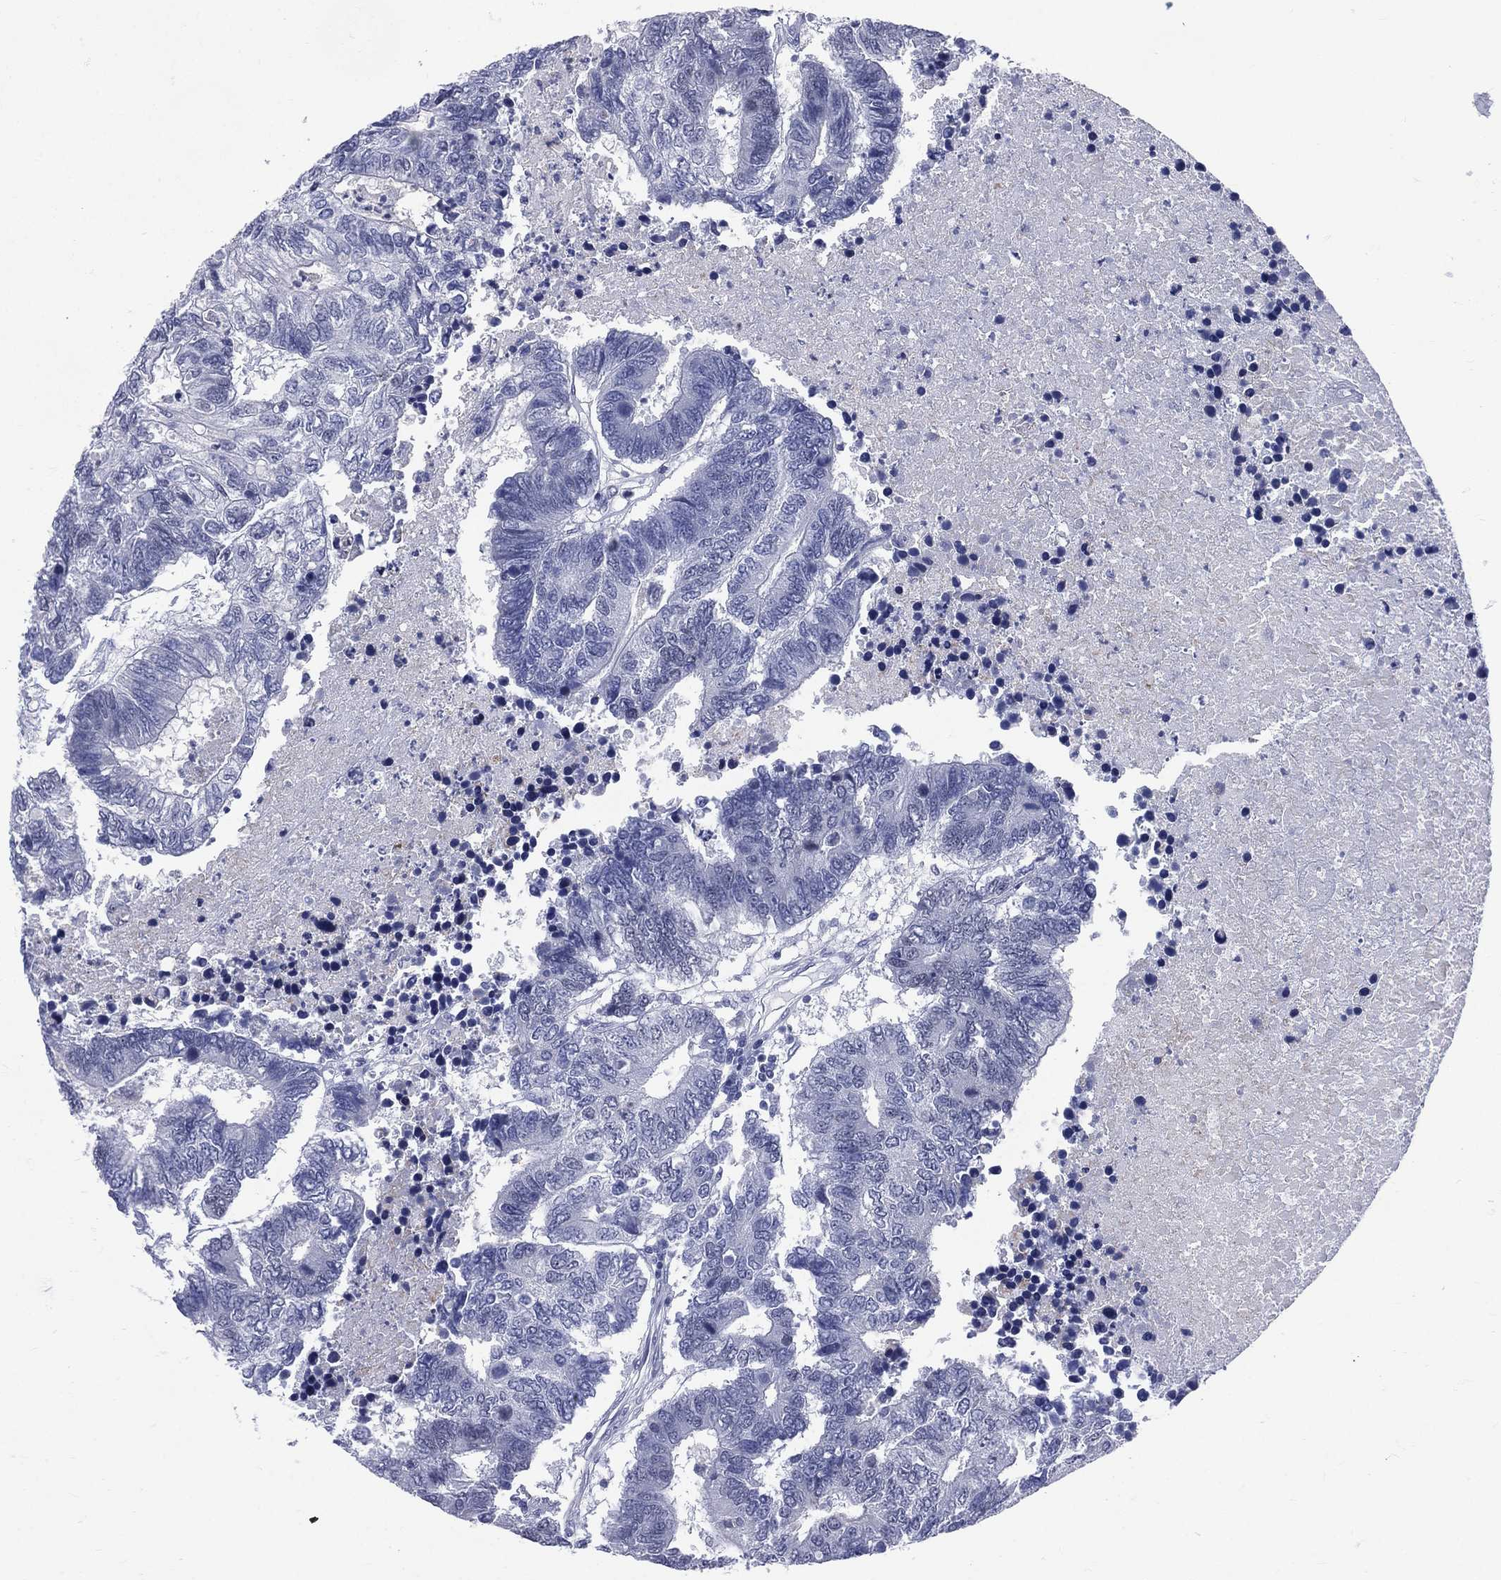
{"staining": {"intensity": "negative", "quantity": "none", "location": "none"}, "tissue": "colorectal cancer", "cell_type": "Tumor cells", "image_type": "cancer", "snomed": [{"axis": "morphology", "description": "Adenocarcinoma, NOS"}, {"axis": "topography", "description": "Colon"}], "caption": "Immunohistochemical staining of colorectal cancer demonstrates no significant expression in tumor cells. (DAB (3,3'-diaminobenzidine) immunohistochemistry, high magnification).", "gene": "MLLT10", "patient": {"sex": "female", "age": 48}}